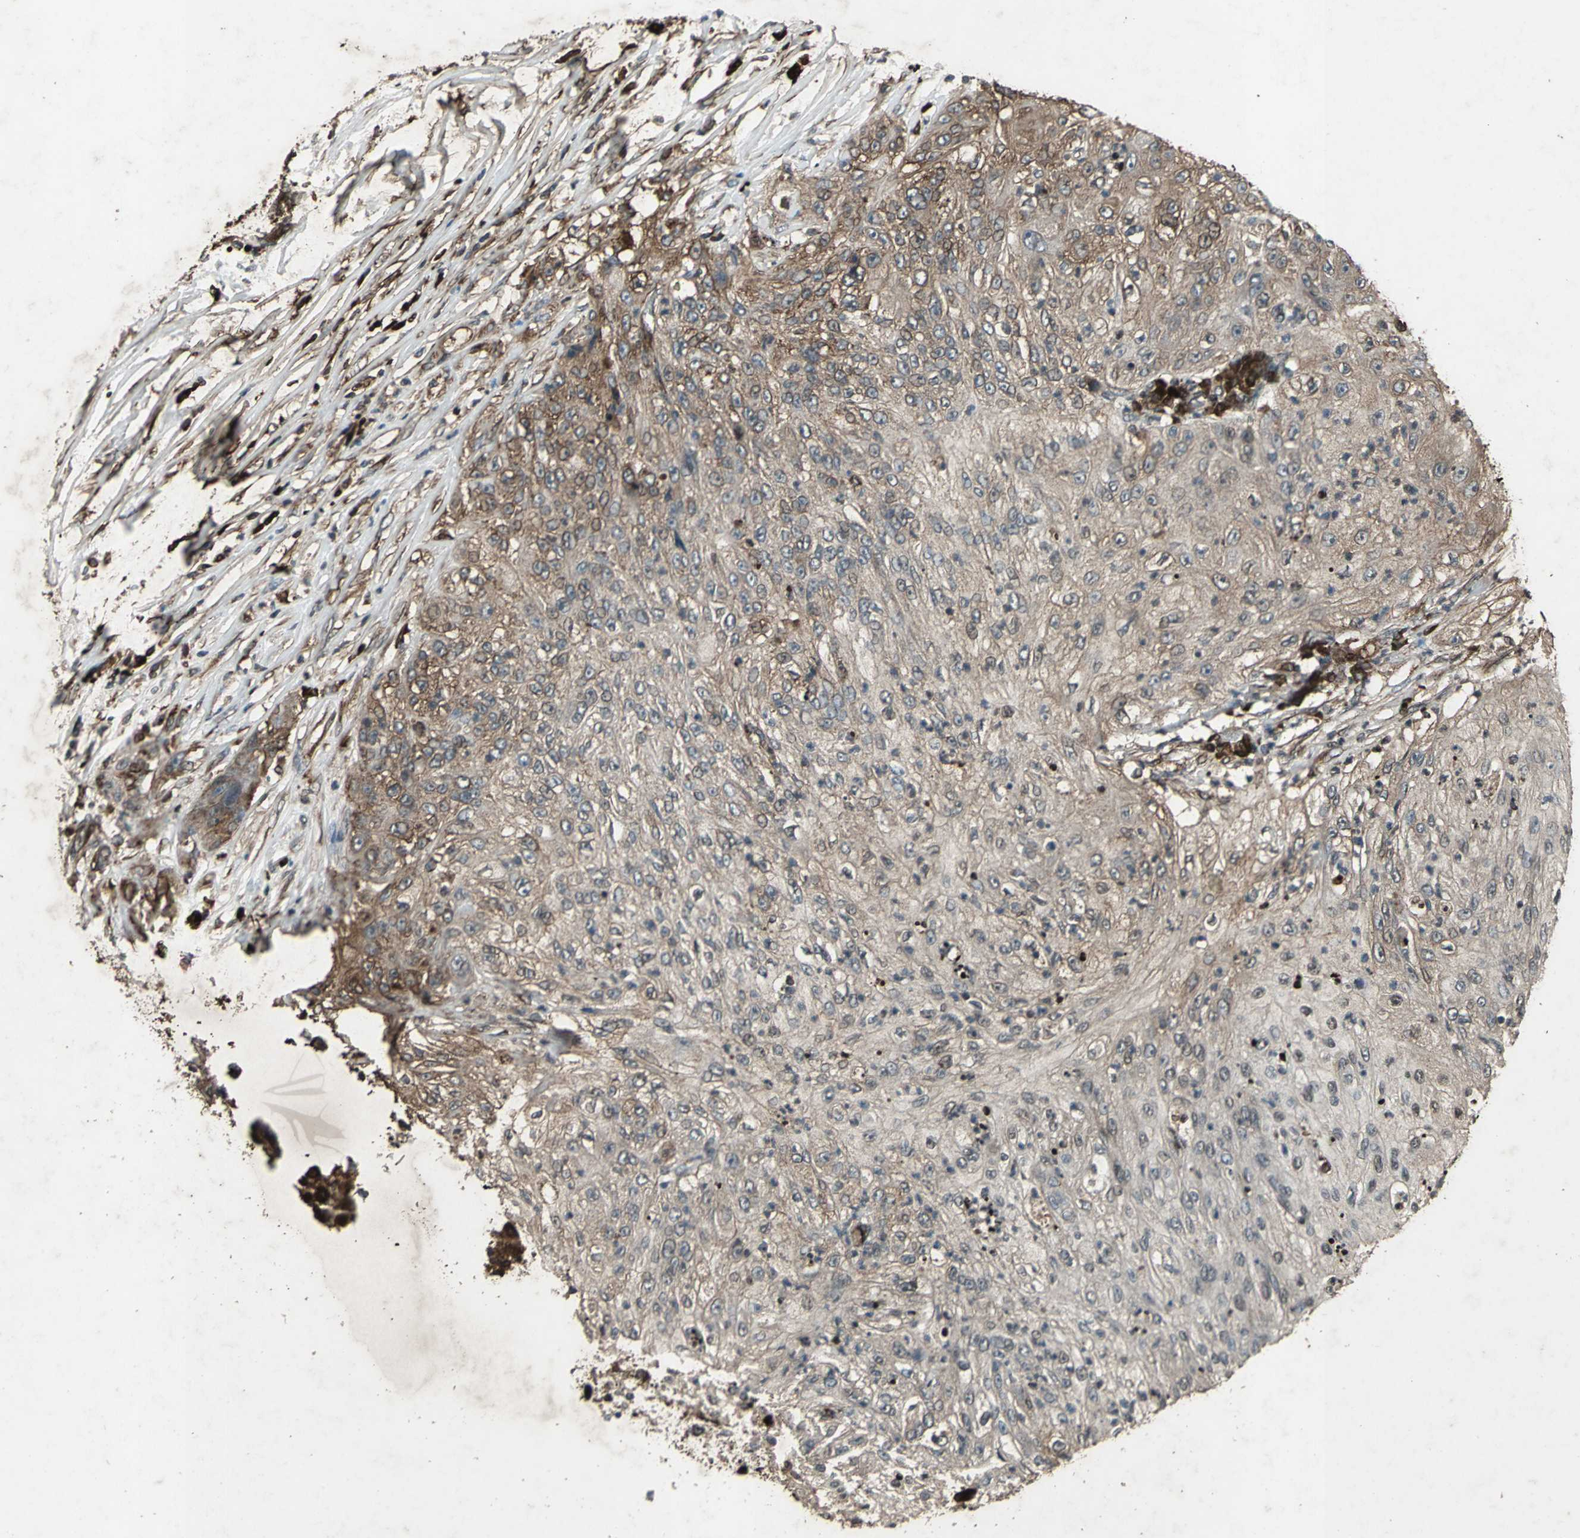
{"staining": {"intensity": "moderate", "quantity": "25%-75%", "location": "cytoplasmic/membranous"}, "tissue": "lung cancer", "cell_type": "Tumor cells", "image_type": "cancer", "snomed": [{"axis": "morphology", "description": "Inflammation, NOS"}, {"axis": "morphology", "description": "Squamous cell carcinoma, NOS"}, {"axis": "topography", "description": "Lymph node"}, {"axis": "topography", "description": "Soft tissue"}, {"axis": "topography", "description": "Lung"}], "caption": "This image shows immunohistochemistry staining of lung cancer (squamous cell carcinoma), with medium moderate cytoplasmic/membranous positivity in approximately 25%-75% of tumor cells.", "gene": "SEPTIN4", "patient": {"sex": "male", "age": 66}}